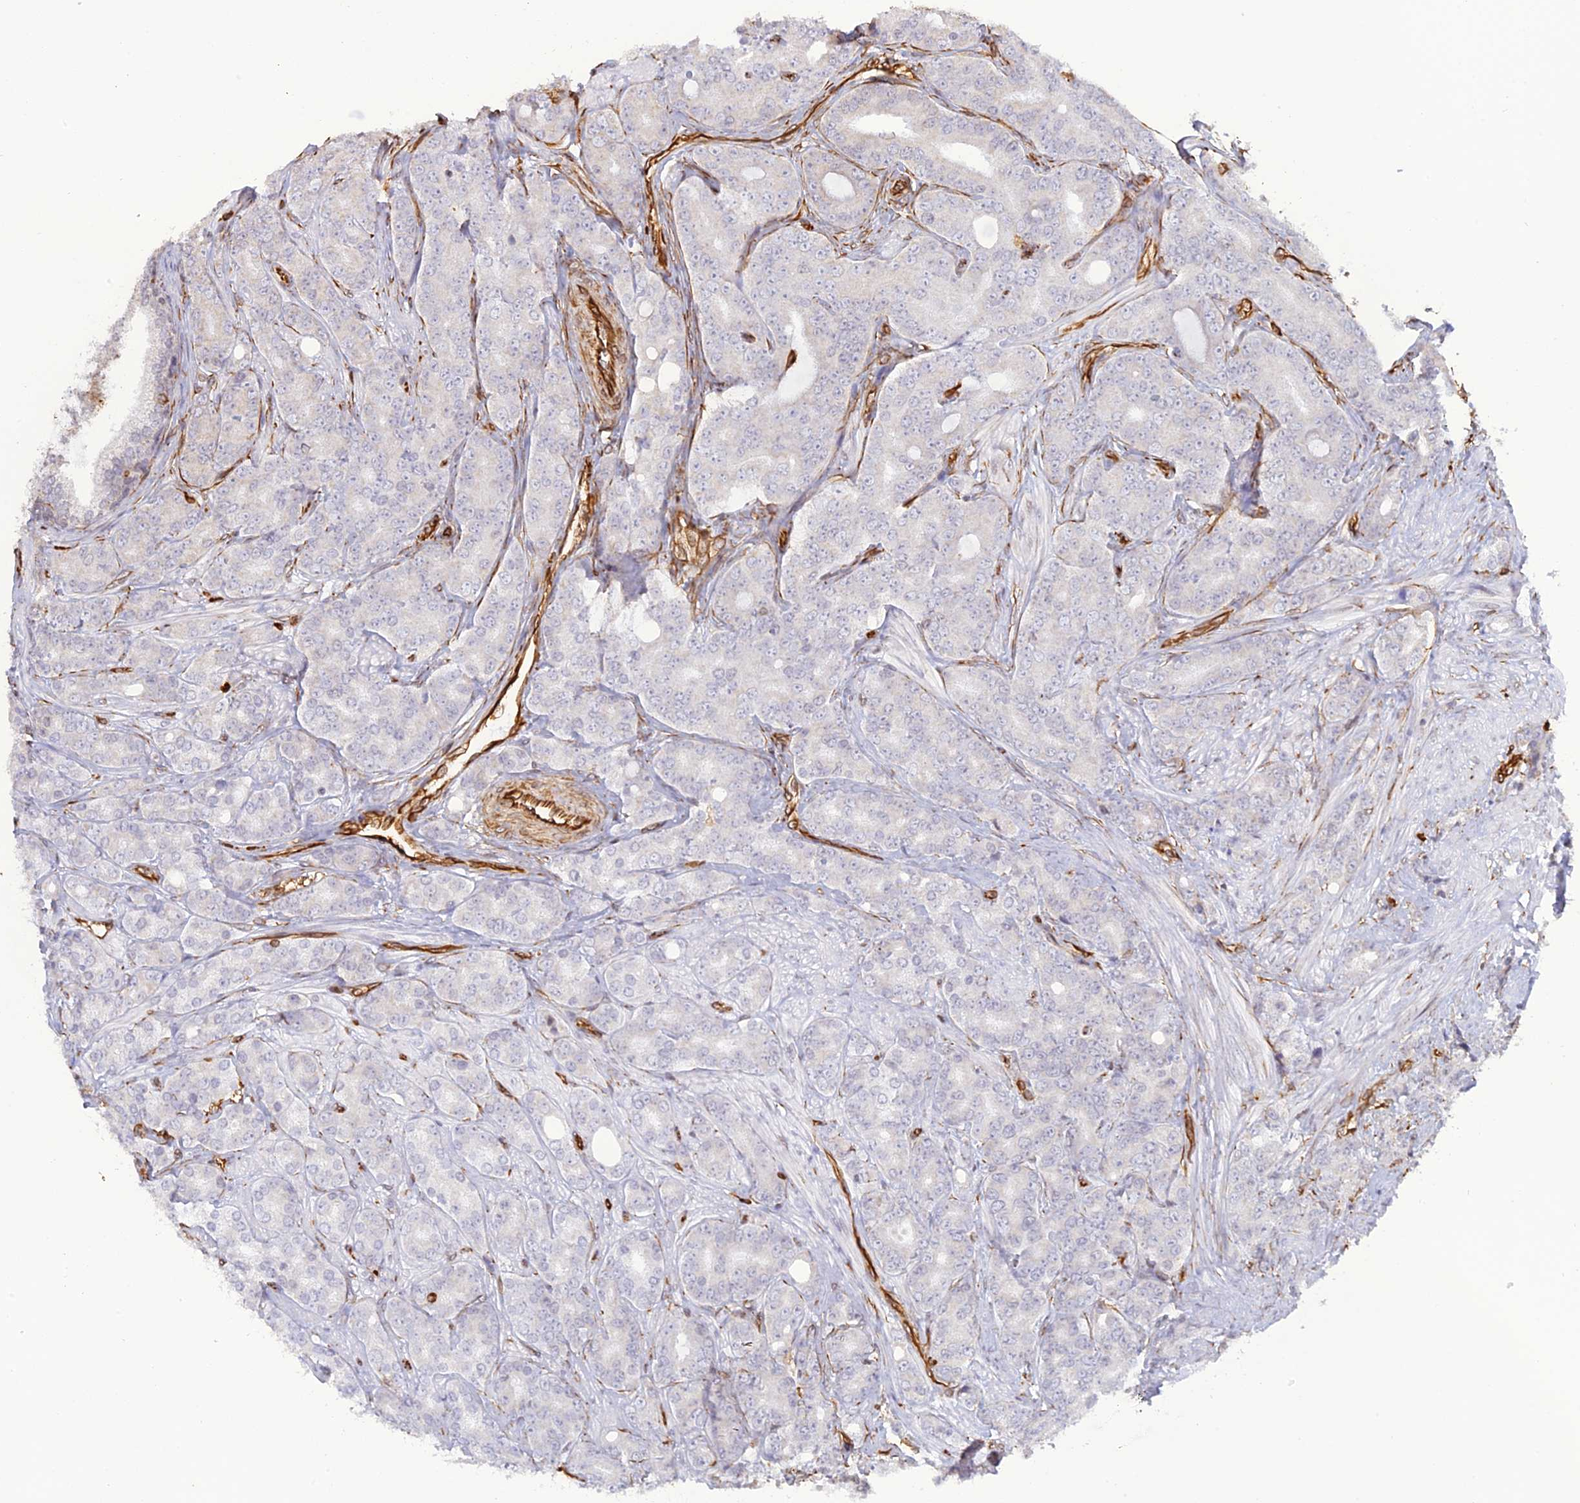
{"staining": {"intensity": "negative", "quantity": "none", "location": "none"}, "tissue": "prostate cancer", "cell_type": "Tumor cells", "image_type": "cancer", "snomed": [{"axis": "morphology", "description": "Adenocarcinoma, High grade"}, {"axis": "topography", "description": "Prostate"}], "caption": "This micrograph is of adenocarcinoma (high-grade) (prostate) stained with immunohistochemistry (IHC) to label a protein in brown with the nuclei are counter-stained blue. There is no staining in tumor cells.", "gene": "APOBR", "patient": {"sex": "male", "age": 62}}